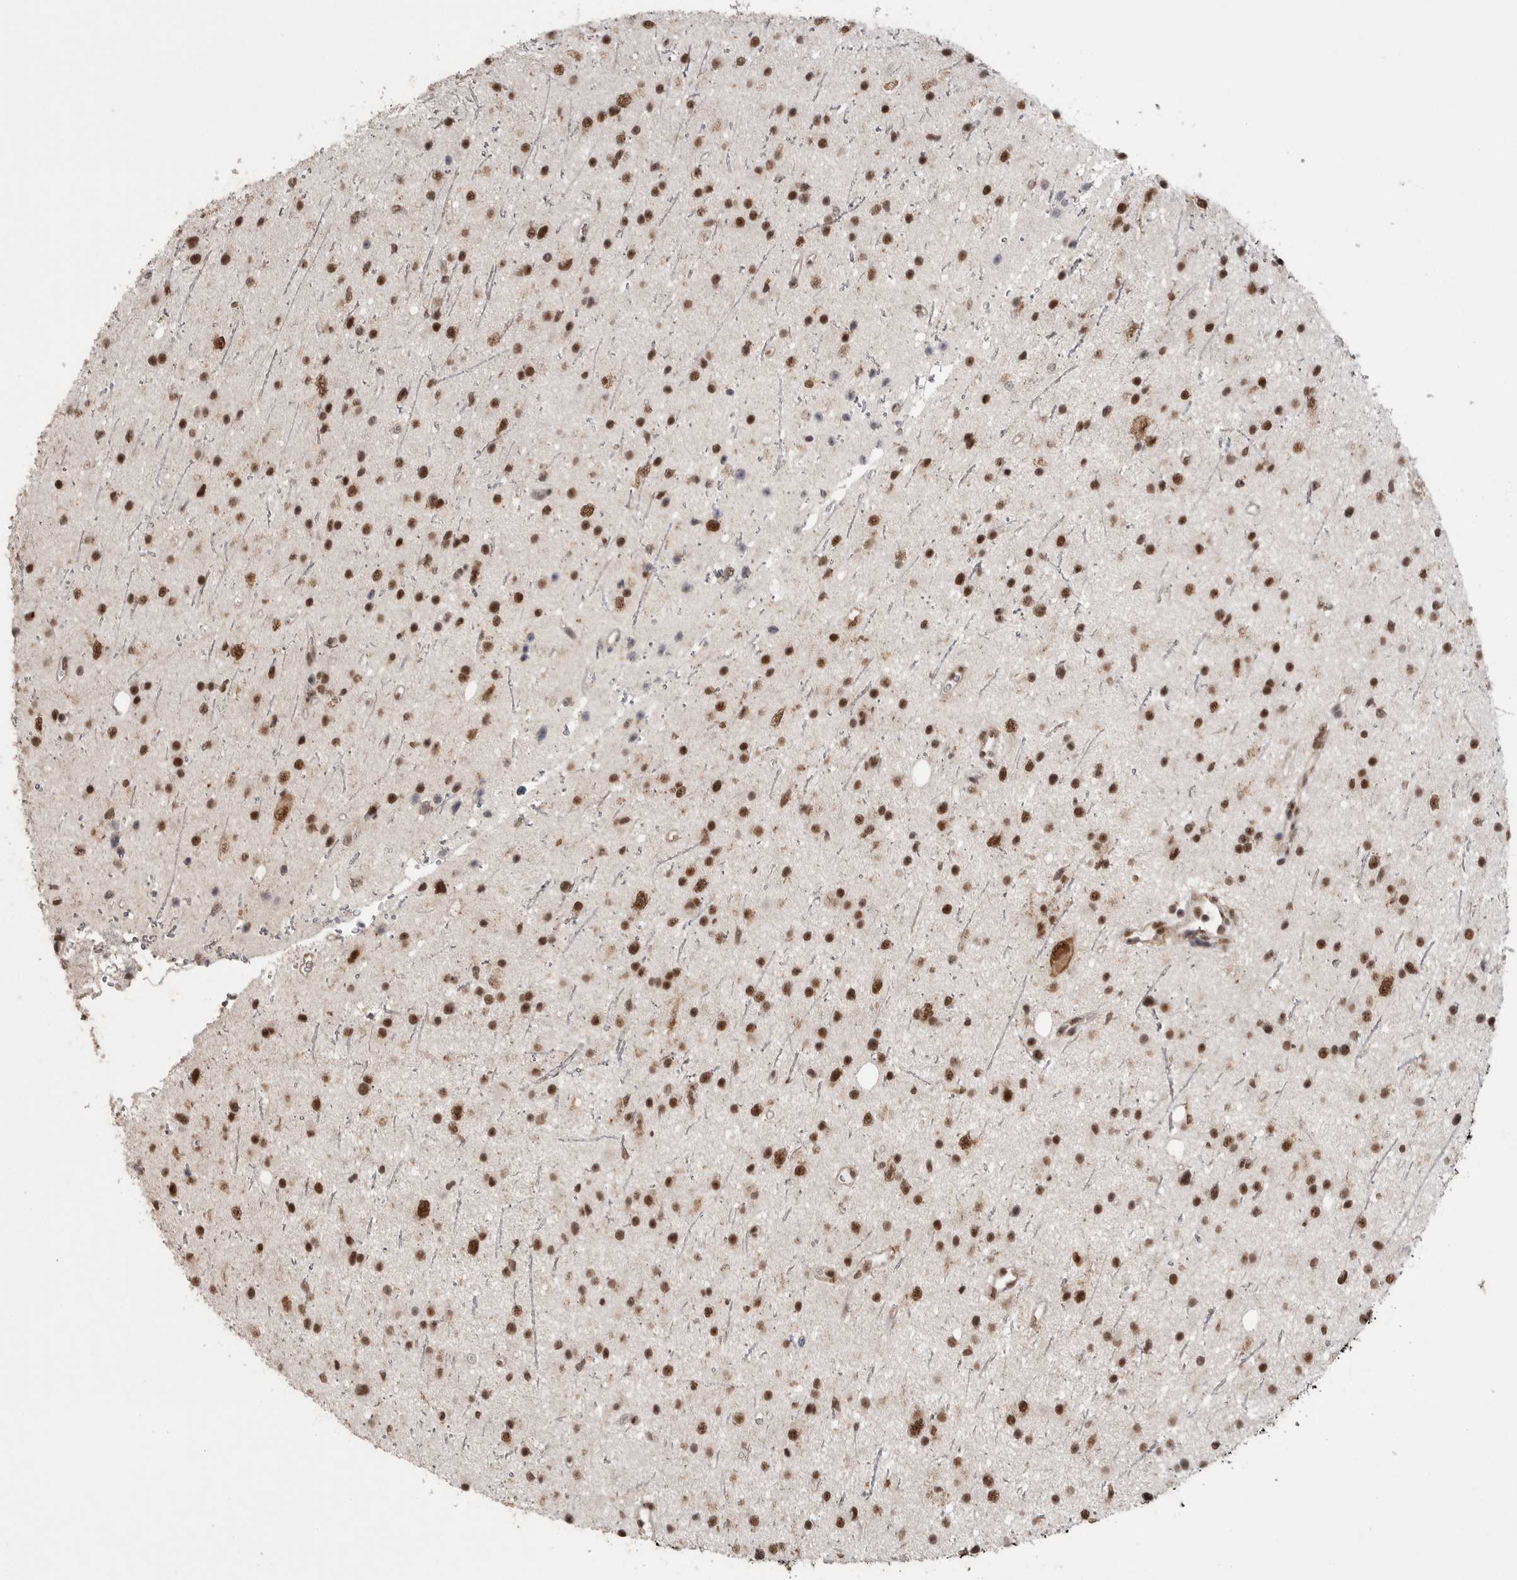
{"staining": {"intensity": "strong", "quantity": ">75%", "location": "nuclear"}, "tissue": "glioma", "cell_type": "Tumor cells", "image_type": "cancer", "snomed": [{"axis": "morphology", "description": "Glioma, malignant, Low grade"}, {"axis": "topography", "description": "Cerebral cortex"}], "caption": "A photomicrograph of glioma stained for a protein reveals strong nuclear brown staining in tumor cells.", "gene": "PPP1R10", "patient": {"sex": "female", "age": 39}}